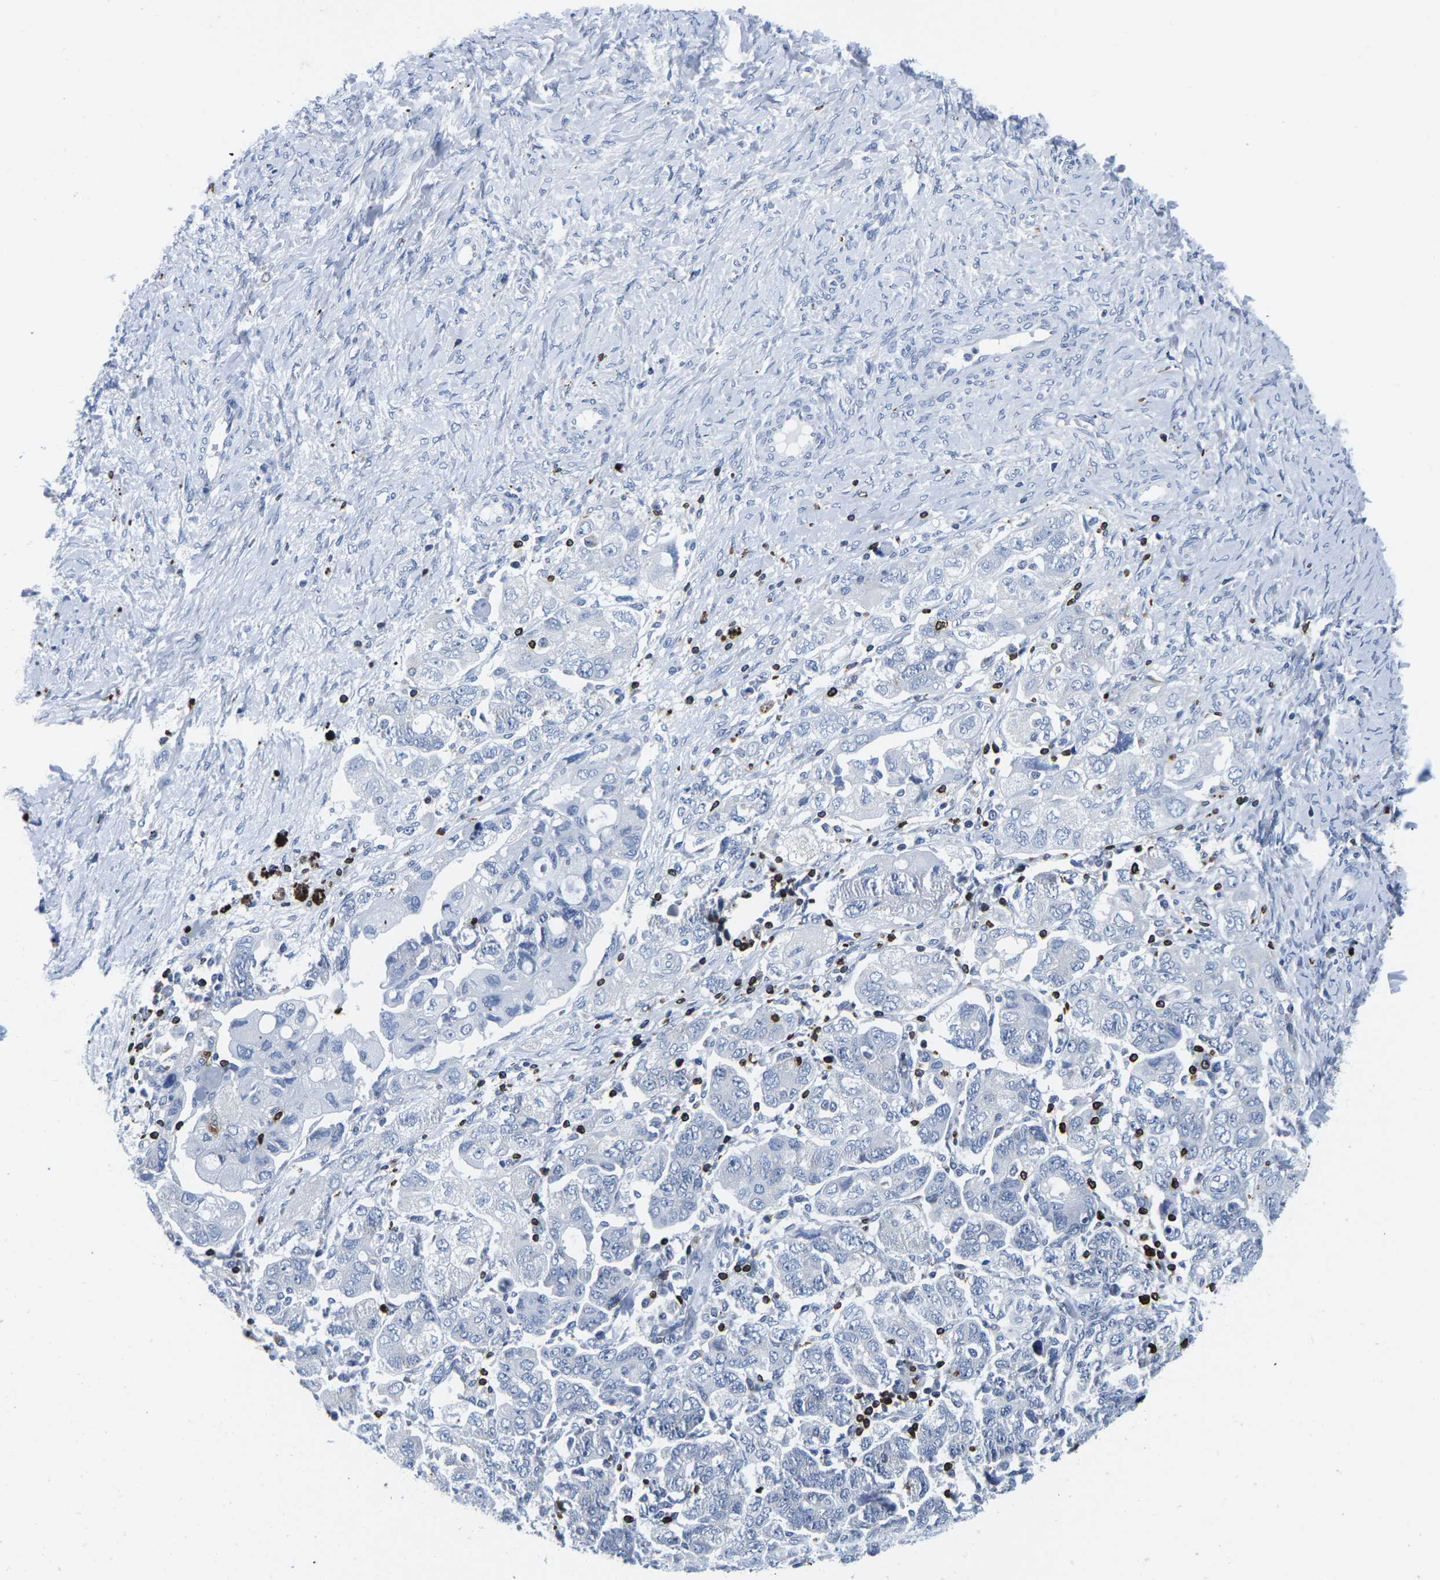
{"staining": {"intensity": "negative", "quantity": "none", "location": "none"}, "tissue": "ovarian cancer", "cell_type": "Tumor cells", "image_type": "cancer", "snomed": [{"axis": "morphology", "description": "Carcinoma, NOS"}, {"axis": "morphology", "description": "Cystadenocarcinoma, serous, NOS"}, {"axis": "topography", "description": "Ovary"}], "caption": "The immunohistochemistry image has no significant expression in tumor cells of carcinoma (ovarian) tissue.", "gene": "CTSW", "patient": {"sex": "female", "age": 69}}